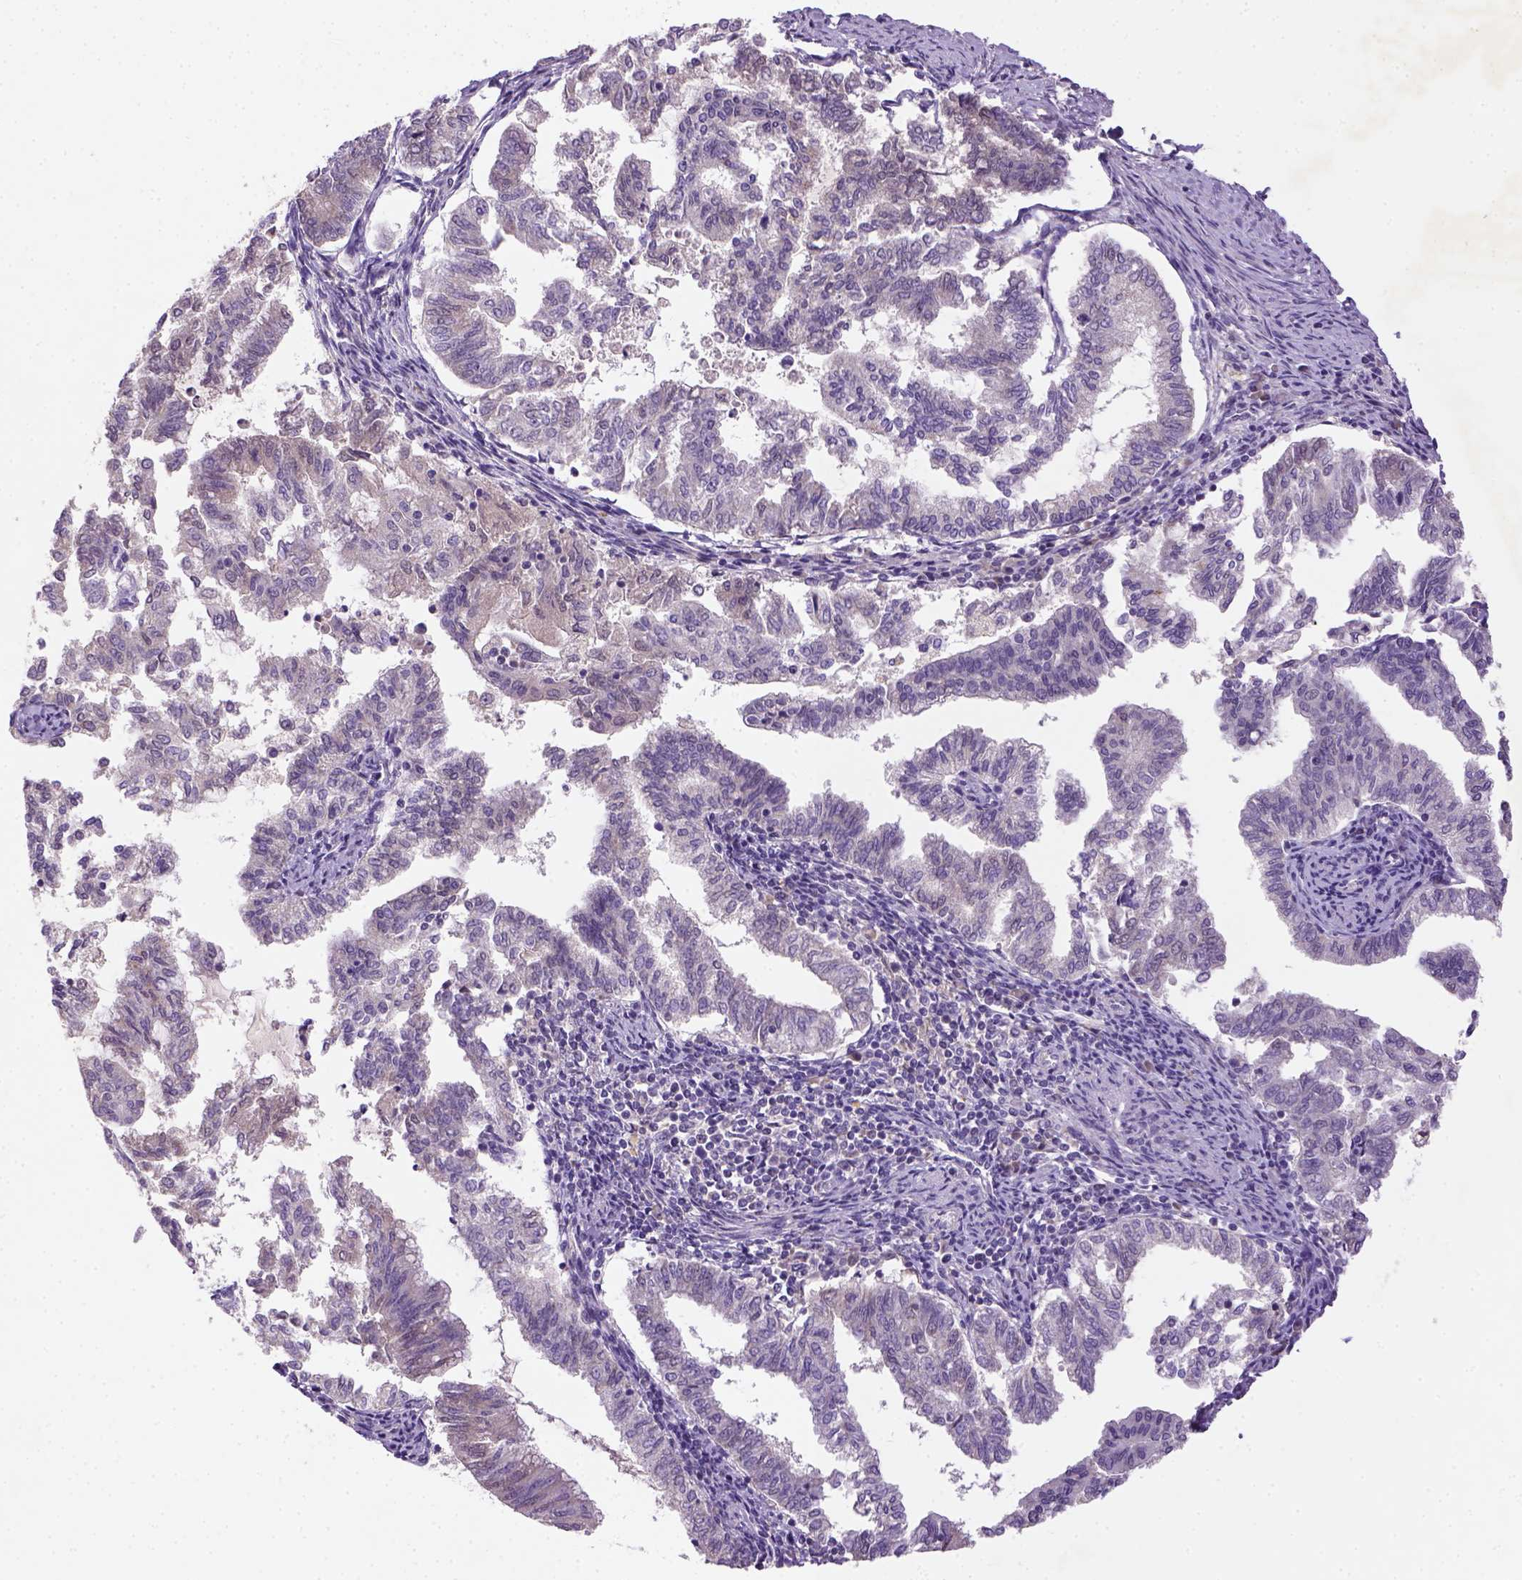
{"staining": {"intensity": "negative", "quantity": "none", "location": "none"}, "tissue": "endometrial cancer", "cell_type": "Tumor cells", "image_type": "cancer", "snomed": [{"axis": "morphology", "description": "Adenocarcinoma, NOS"}, {"axis": "topography", "description": "Endometrium"}], "caption": "The IHC histopathology image has no significant staining in tumor cells of endometrial adenocarcinoma tissue.", "gene": "NLGN2", "patient": {"sex": "female", "age": 79}}